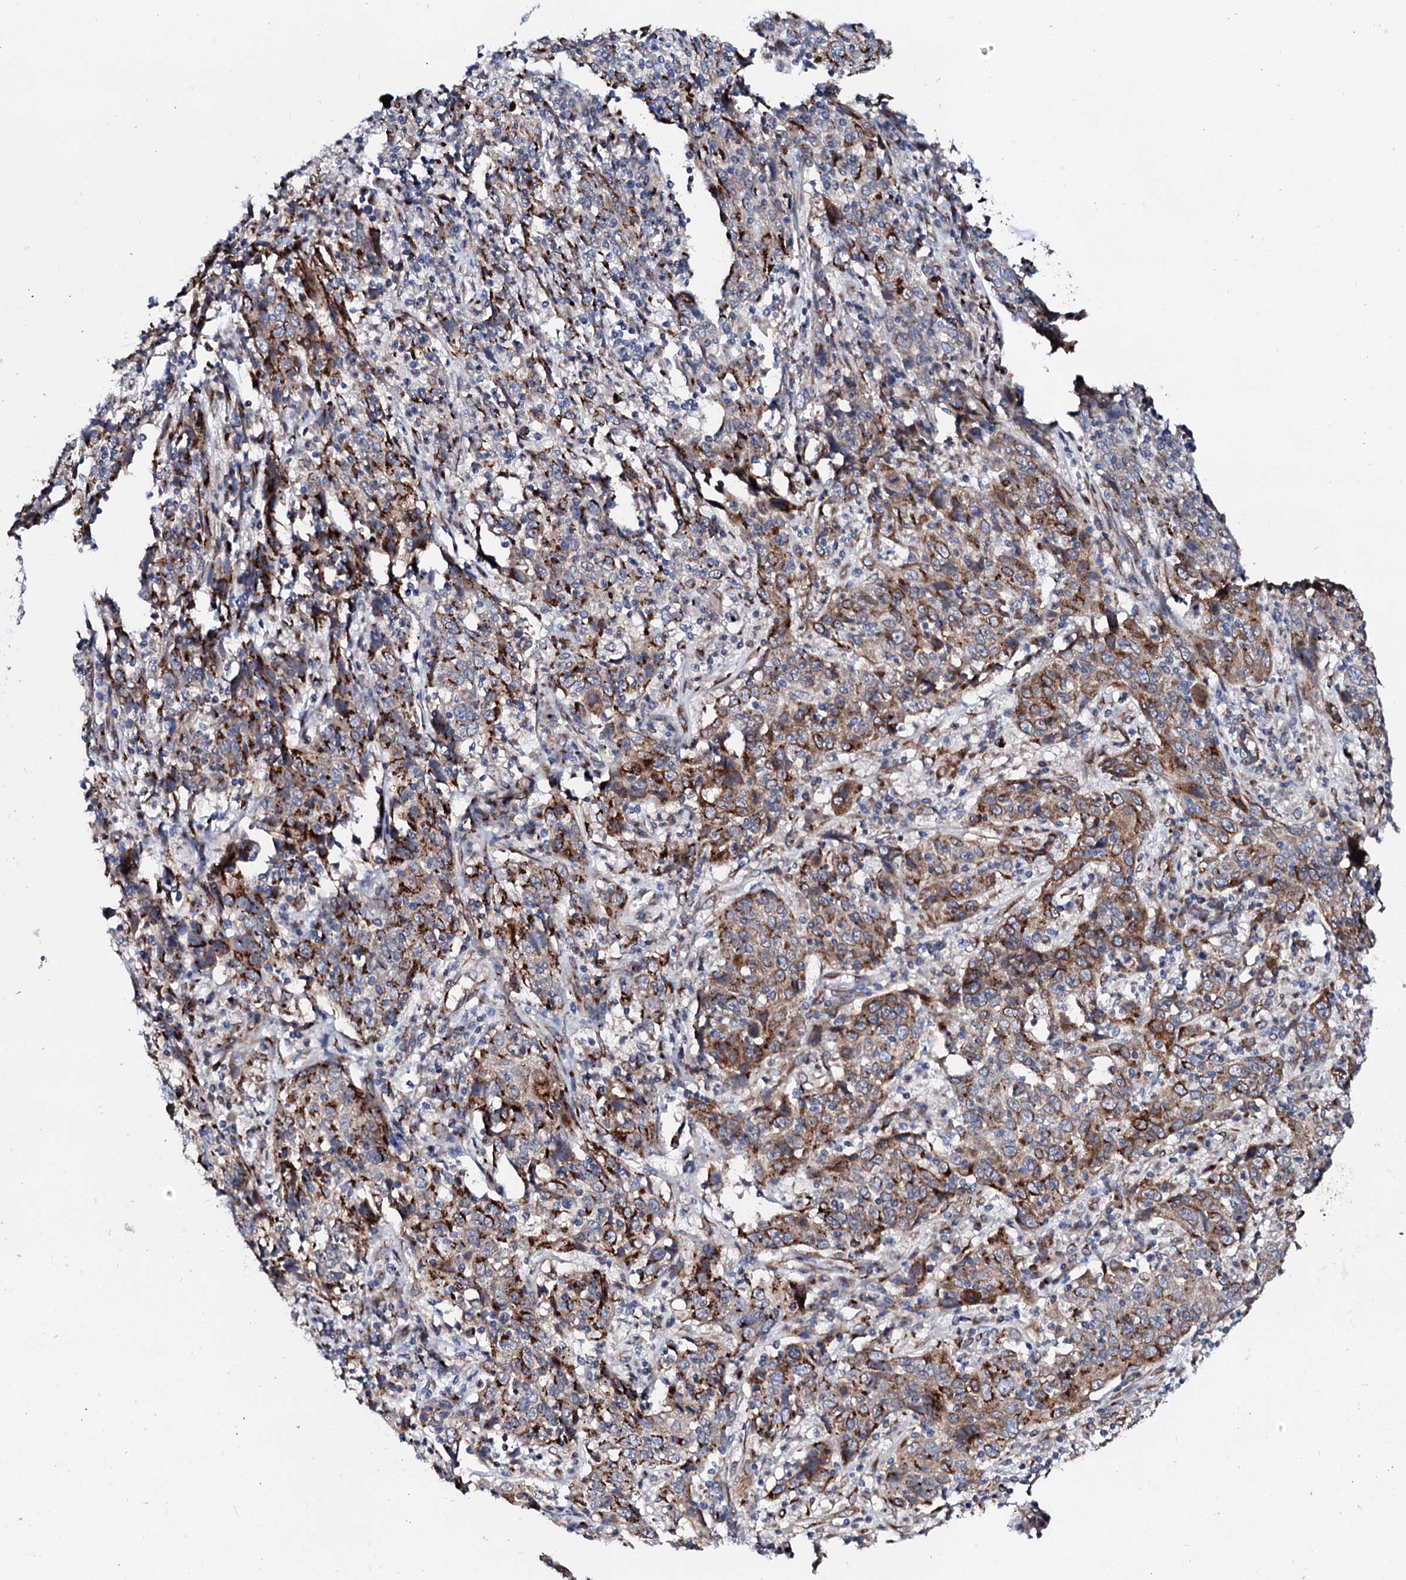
{"staining": {"intensity": "moderate", "quantity": ">75%", "location": "cytoplasmic/membranous"}, "tissue": "cervical cancer", "cell_type": "Tumor cells", "image_type": "cancer", "snomed": [{"axis": "morphology", "description": "Squamous cell carcinoma, NOS"}, {"axis": "topography", "description": "Cervix"}], "caption": "An immunohistochemistry micrograph of tumor tissue is shown. Protein staining in brown shows moderate cytoplasmic/membranous positivity in cervical squamous cell carcinoma within tumor cells.", "gene": "TMCO3", "patient": {"sex": "female", "age": 46}}